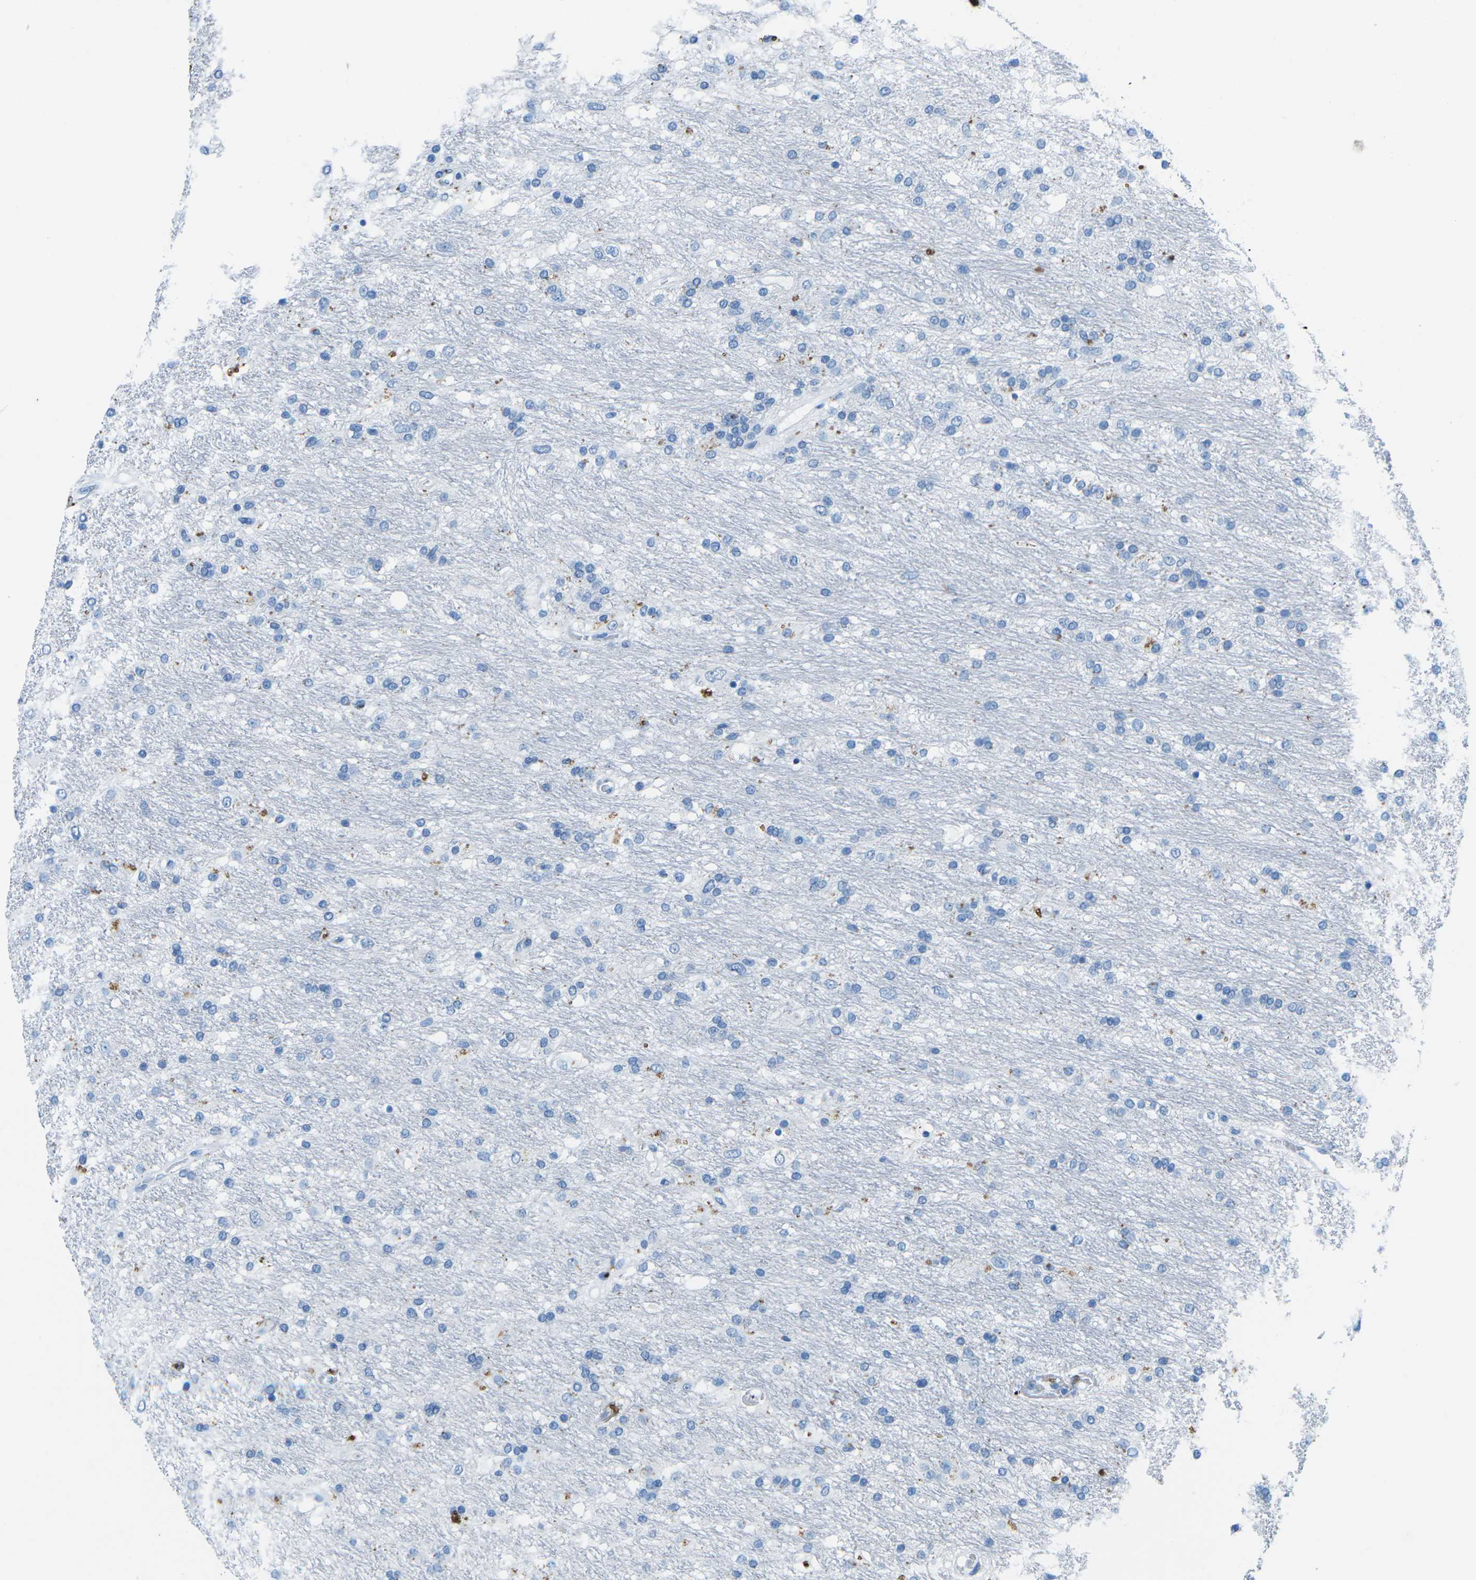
{"staining": {"intensity": "negative", "quantity": "none", "location": "none"}, "tissue": "glioma", "cell_type": "Tumor cells", "image_type": "cancer", "snomed": [{"axis": "morphology", "description": "Glioma, malignant, Low grade"}, {"axis": "topography", "description": "Brain"}], "caption": "An image of human glioma is negative for staining in tumor cells.", "gene": "MYH8", "patient": {"sex": "male", "age": 77}}